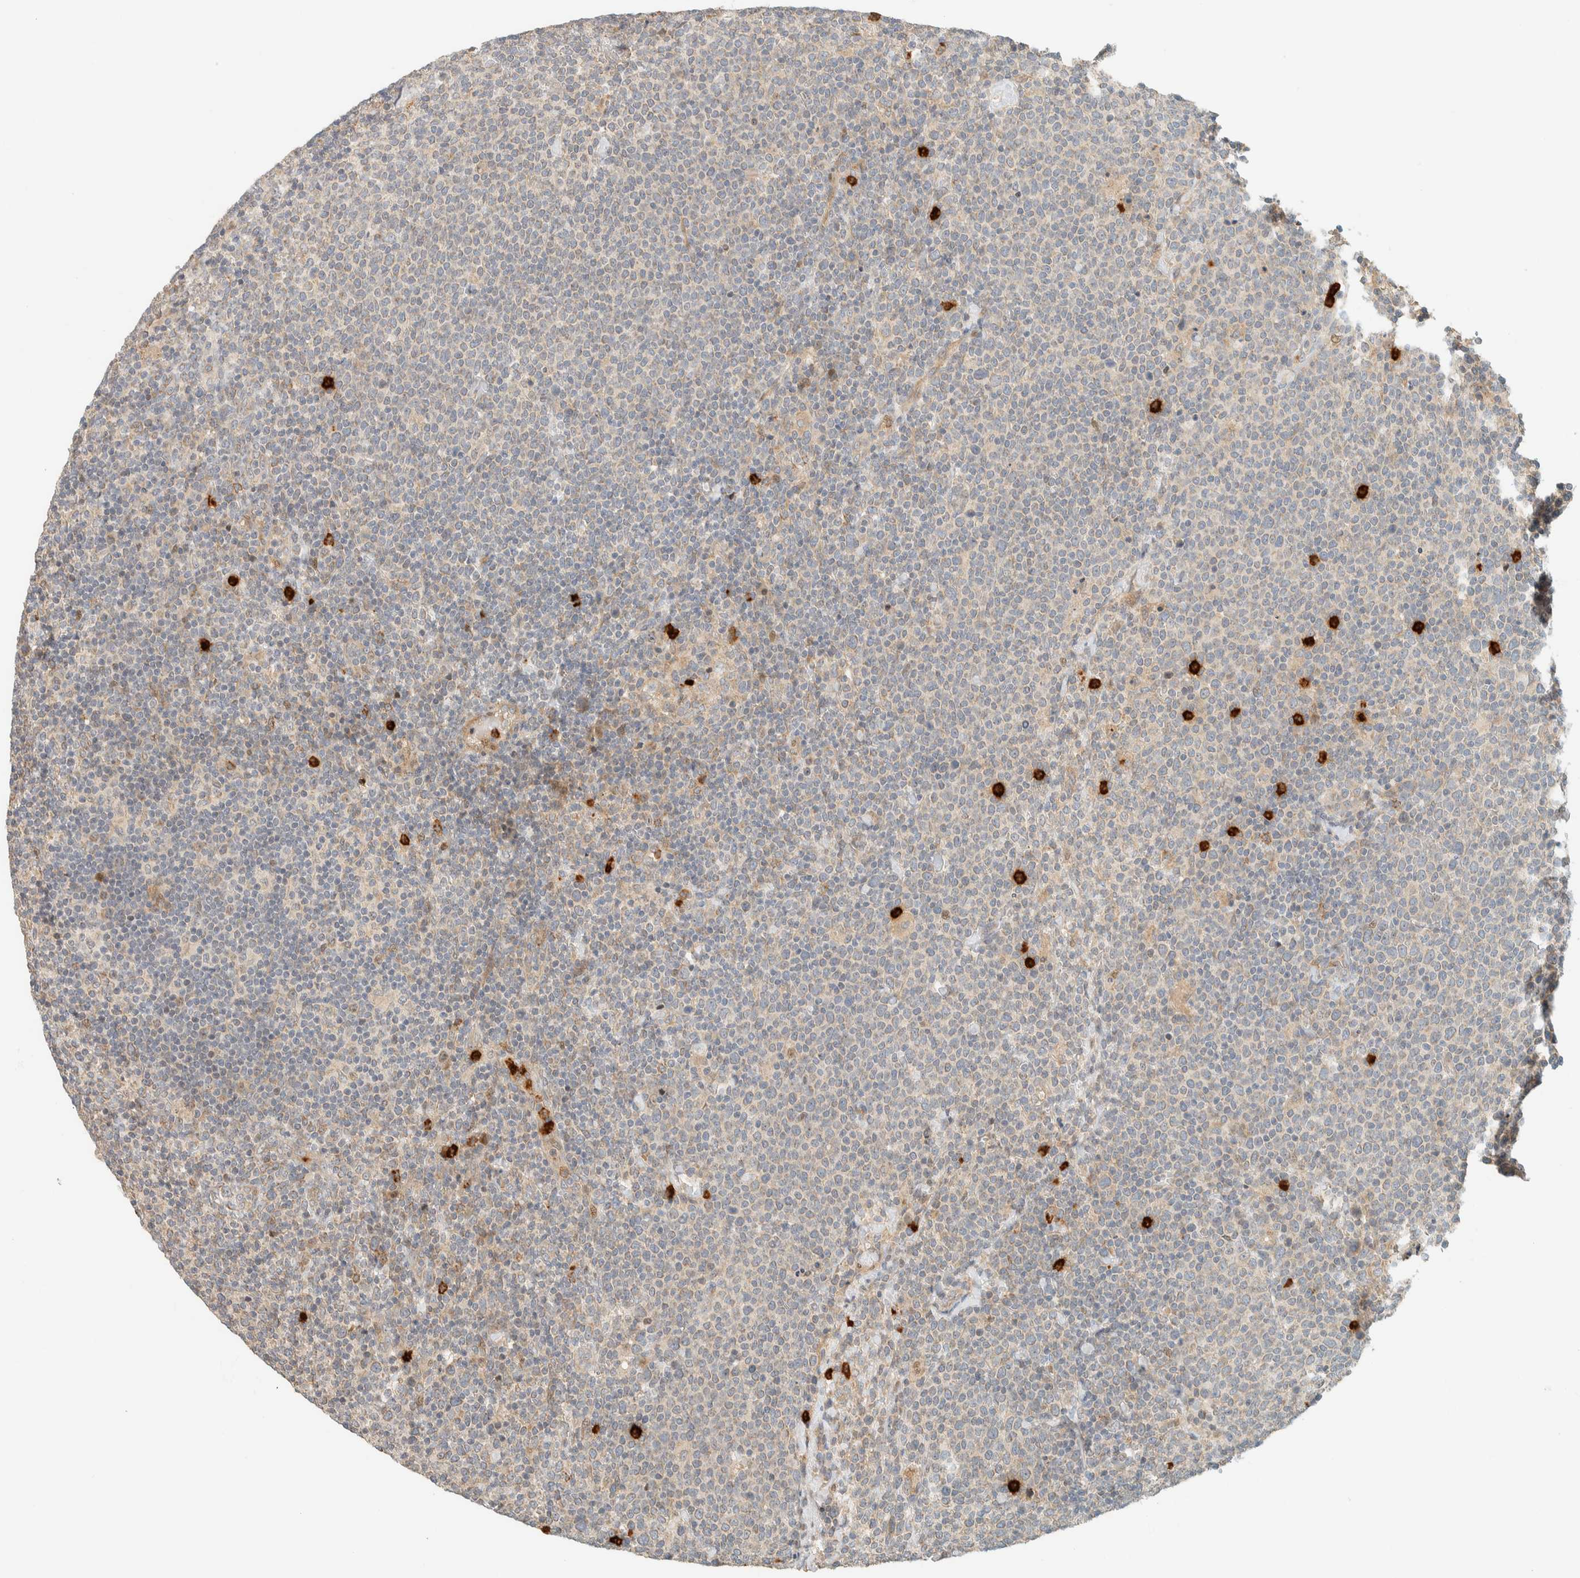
{"staining": {"intensity": "weak", "quantity": "<25%", "location": "cytoplasmic/membranous"}, "tissue": "lymphoma", "cell_type": "Tumor cells", "image_type": "cancer", "snomed": [{"axis": "morphology", "description": "Malignant lymphoma, non-Hodgkin's type, High grade"}, {"axis": "topography", "description": "Lymph node"}], "caption": "Immunohistochemistry histopathology image of lymphoma stained for a protein (brown), which demonstrates no staining in tumor cells.", "gene": "CCDC171", "patient": {"sex": "male", "age": 61}}